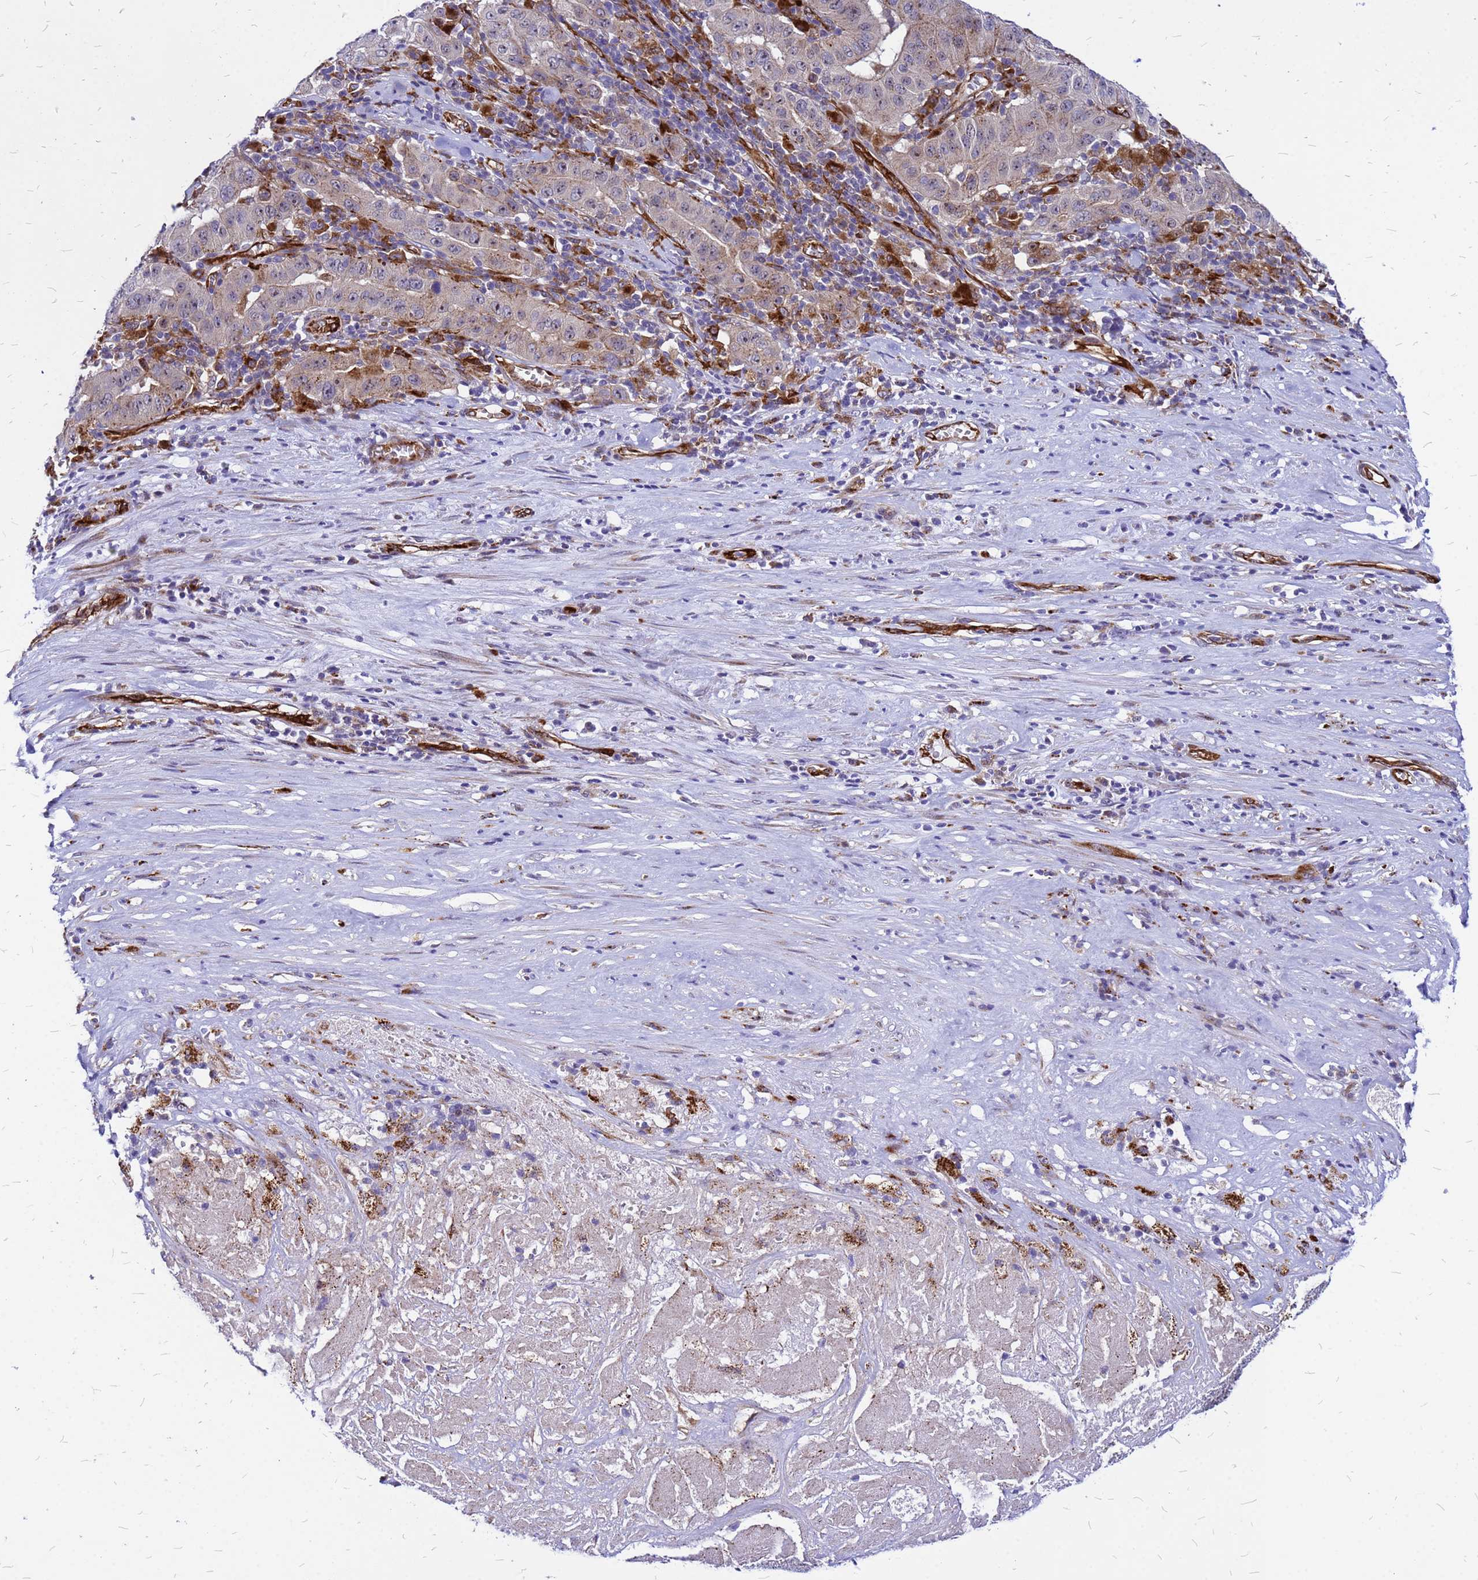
{"staining": {"intensity": "weak", "quantity": "<25%", "location": "cytoplasmic/membranous"}, "tissue": "pancreatic cancer", "cell_type": "Tumor cells", "image_type": "cancer", "snomed": [{"axis": "morphology", "description": "Adenocarcinoma, NOS"}, {"axis": "topography", "description": "Pancreas"}], "caption": "This is an immunohistochemistry (IHC) histopathology image of adenocarcinoma (pancreatic). There is no positivity in tumor cells.", "gene": "NOSTRIN", "patient": {"sex": "male", "age": 63}}